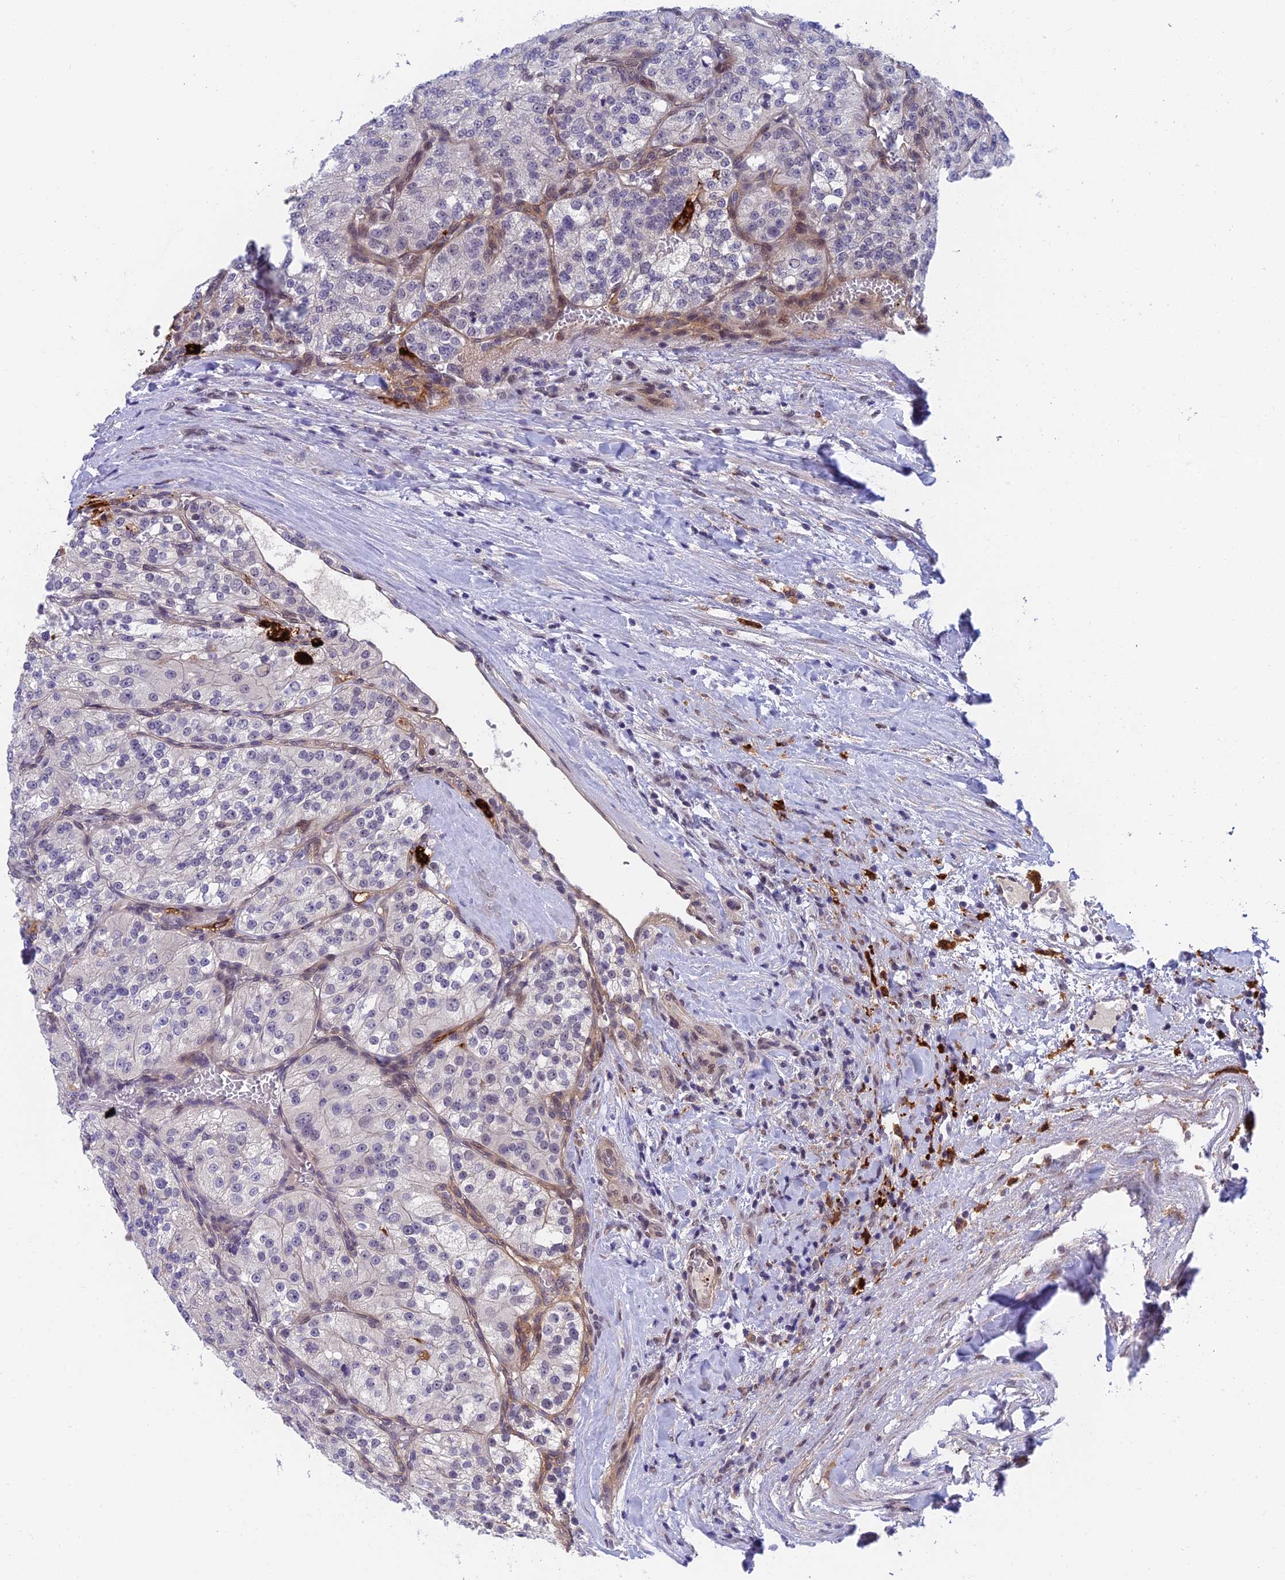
{"staining": {"intensity": "negative", "quantity": "none", "location": "none"}, "tissue": "renal cancer", "cell_type": "Tumor cells", "image_type": "cancer", "snomed": [{"axis": "morphology", "description": "Adenocarcinoma, NOS"}, {"axis": "topography", "description": "Kidney"}], "caption": "High power microscopy histopathology image of an immunohistochemistry histopathology image of renal cancer (adenocarcinoma), revealing no significant positivity in tumor cells.", "gene": "NSMCE1", "patient": {"sex": "female", "age": 63}}